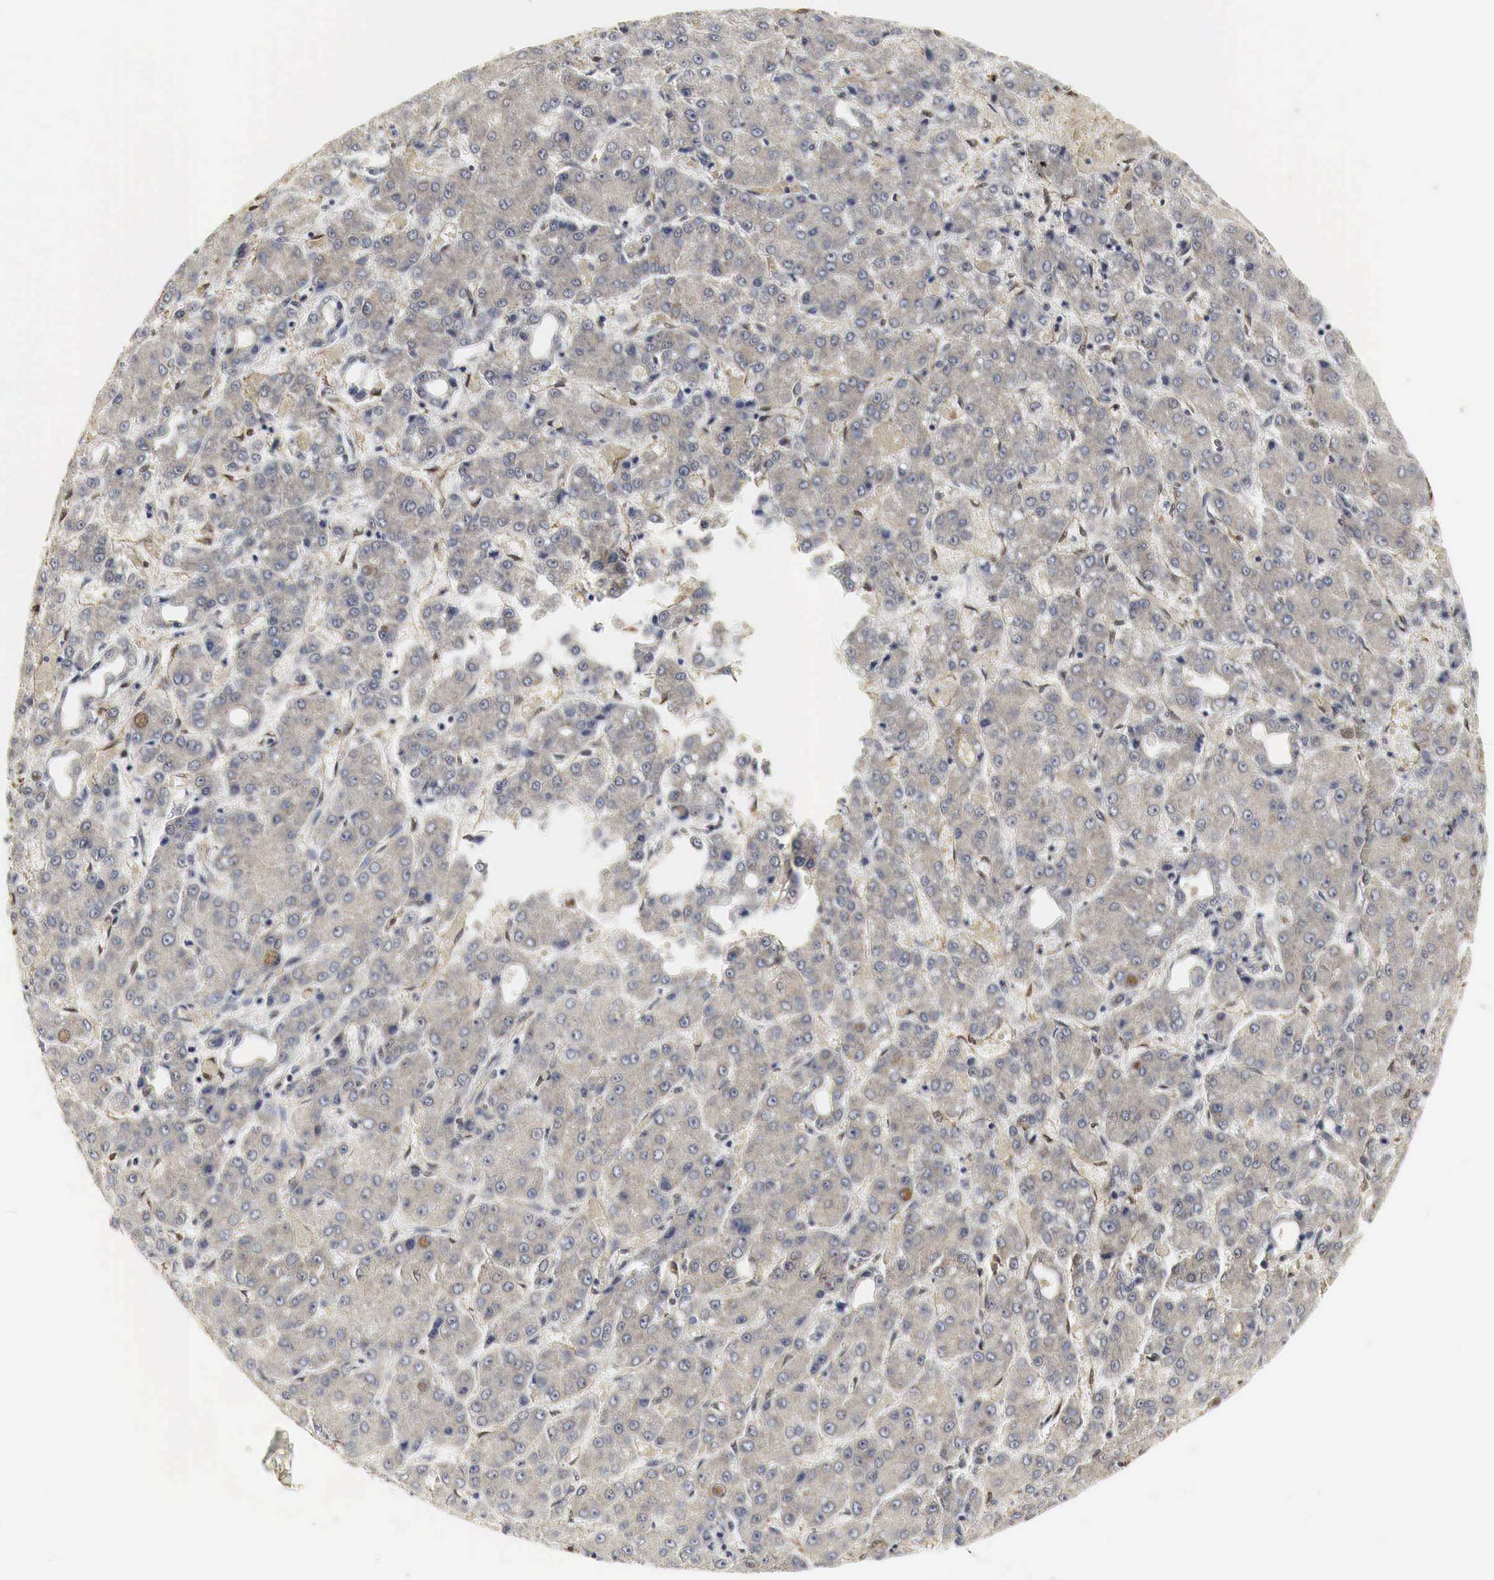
{"staining": {"intensity": "negative", "quantity": "none", "location": "none"}, "tissue": "liver cancer", "cell_type": "Tumor cells", "image_type": "cancer", "snomed": [{"axis": "morphology", "description": "Carcinoma, Hepatocellular, NOS"}, {"axis": "topography", "description": "Liver"}], "caption": "Immunohistochemical staining of liver hepatocellular carcinoma shows no significant staining in tumor cells. Nuclei are stained in blue.", "gene": "SPIN1", "patient": {"sex": "male", "age": 69}}